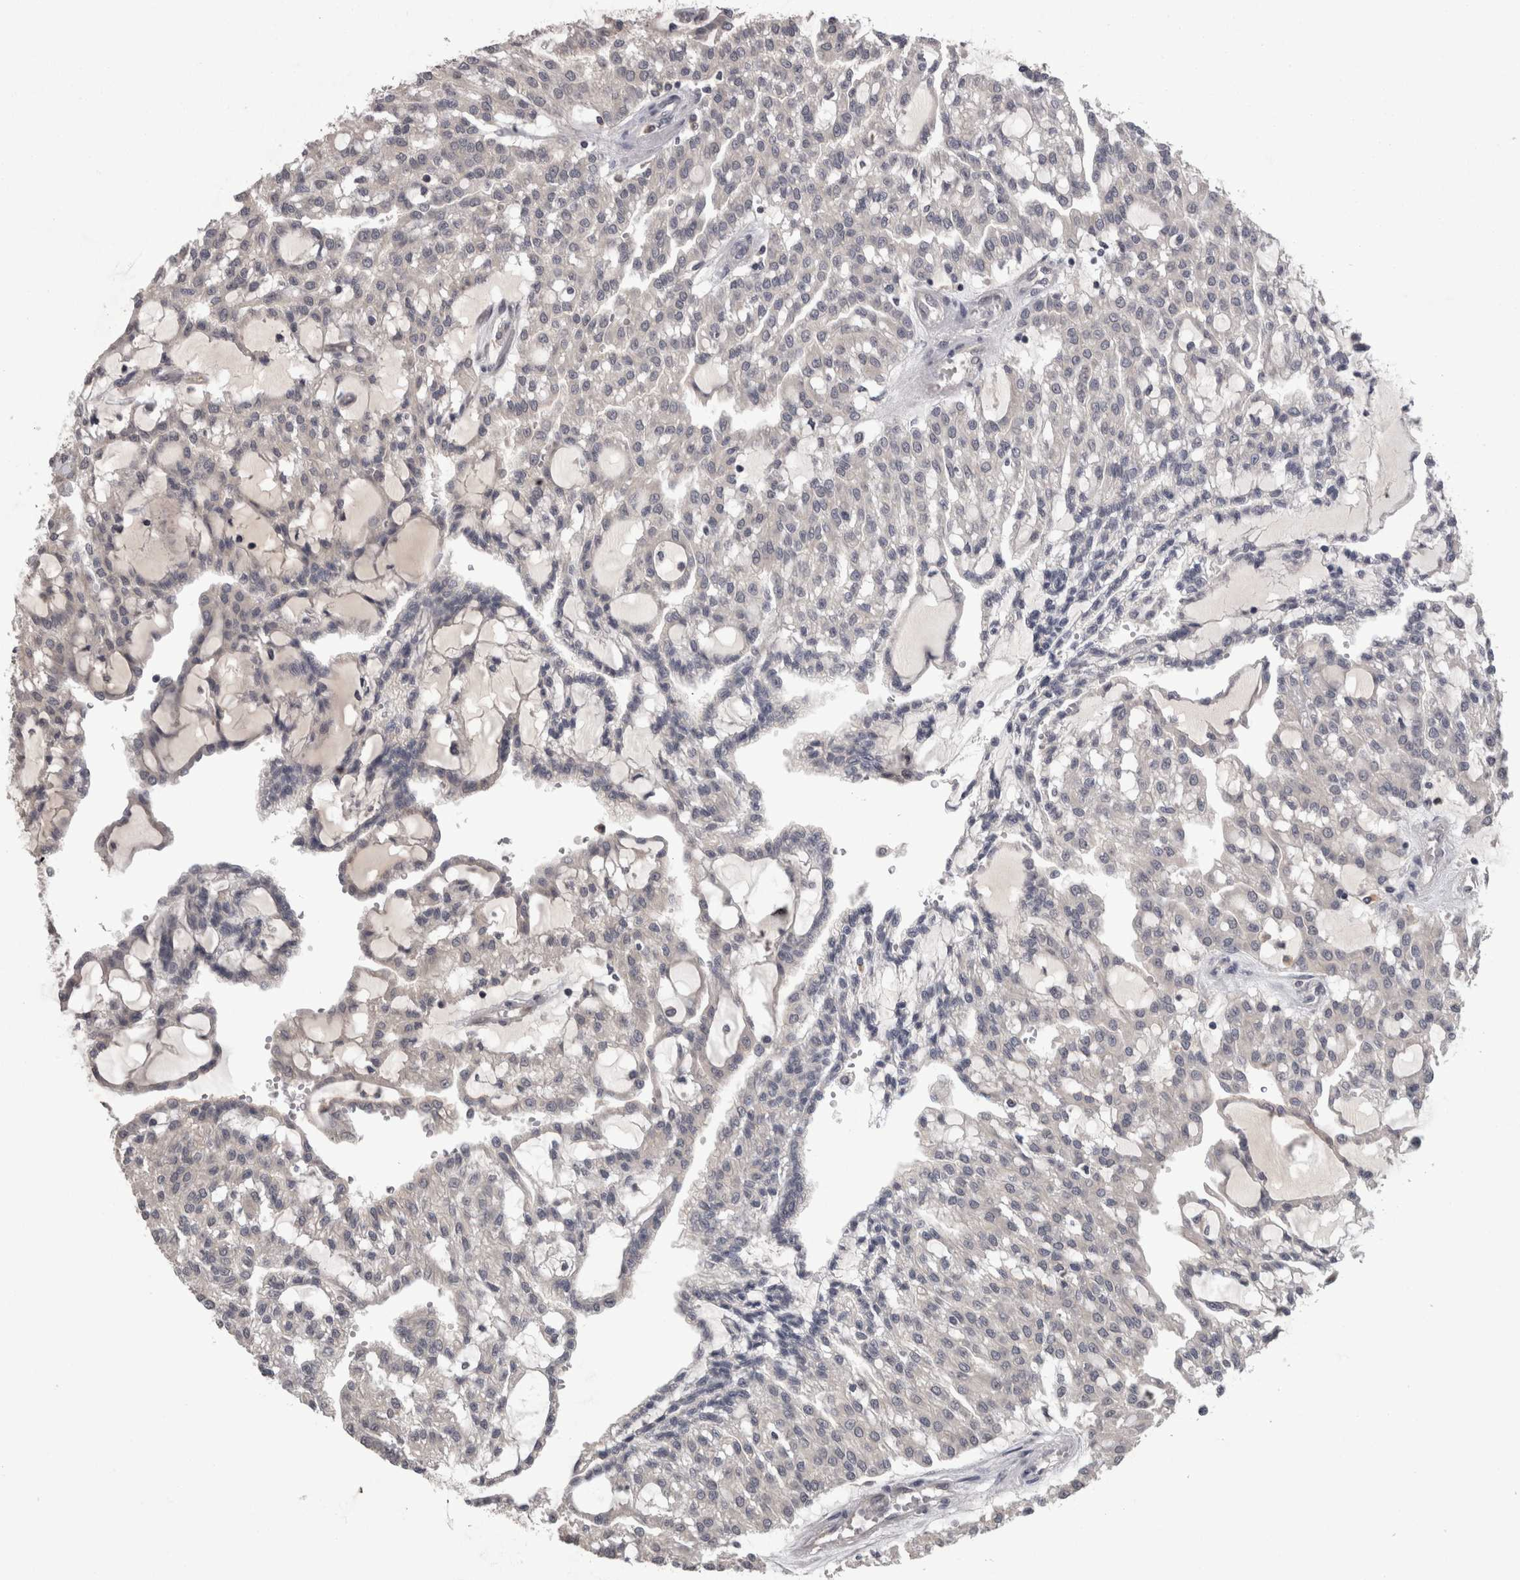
{"staining": {"intensity": "negative", "quantity": "none", "location": "none"}, "tissue": "renal cancer", "cell_type": "Tumor cells", "image_type": "cancer", "snomed": [{"axis": "morphology", "description": "Adenocarcinoma, NOS"}, {"axis": "topography", "description": "Kidney"}], "caption": "Tumor cells show no significant protein expression in renal cancer. Nuclei are stained in blue.", "gene": "PON3", "patient": {"sex": "male", "age": 63}}